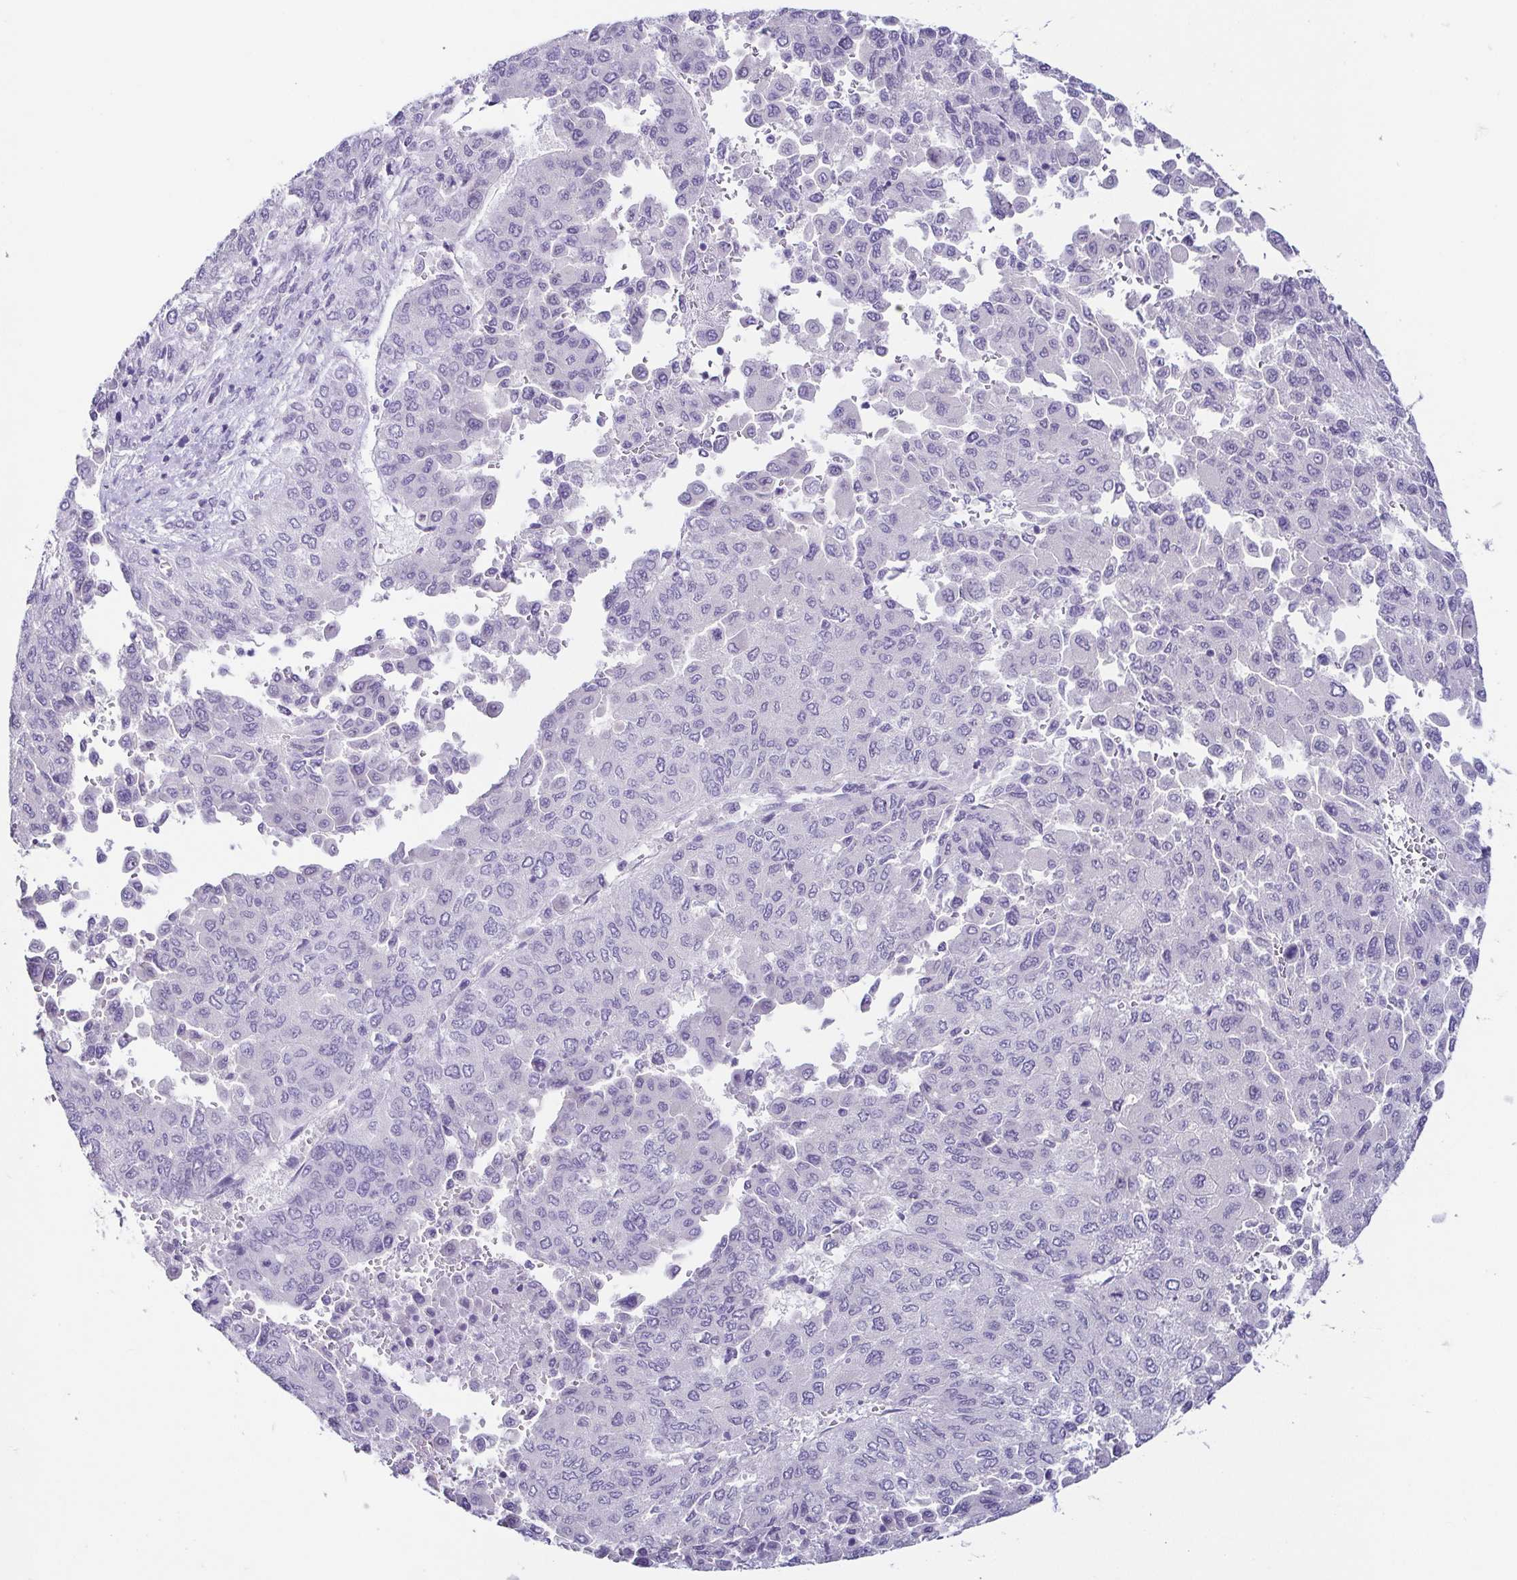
{"staining": {"intensity": "negative", "quantity": "none", "location": "none"}, "tissue": "liver cancer", "cell_type": "Tumor cells", "image_type": "cancer", "snomed": [{"axis": "morphology", "description": "Carcinoma, Hepatocellular, NOS"}, {"axis": "topography", "description": "Liver"}], "caption": "Protein analysis of liver cancer (hepatocellular carcinoma) displays no significant staining in tumor cells.", "gene": "TP73", "patient": {"sex": "female", "age": 41}}